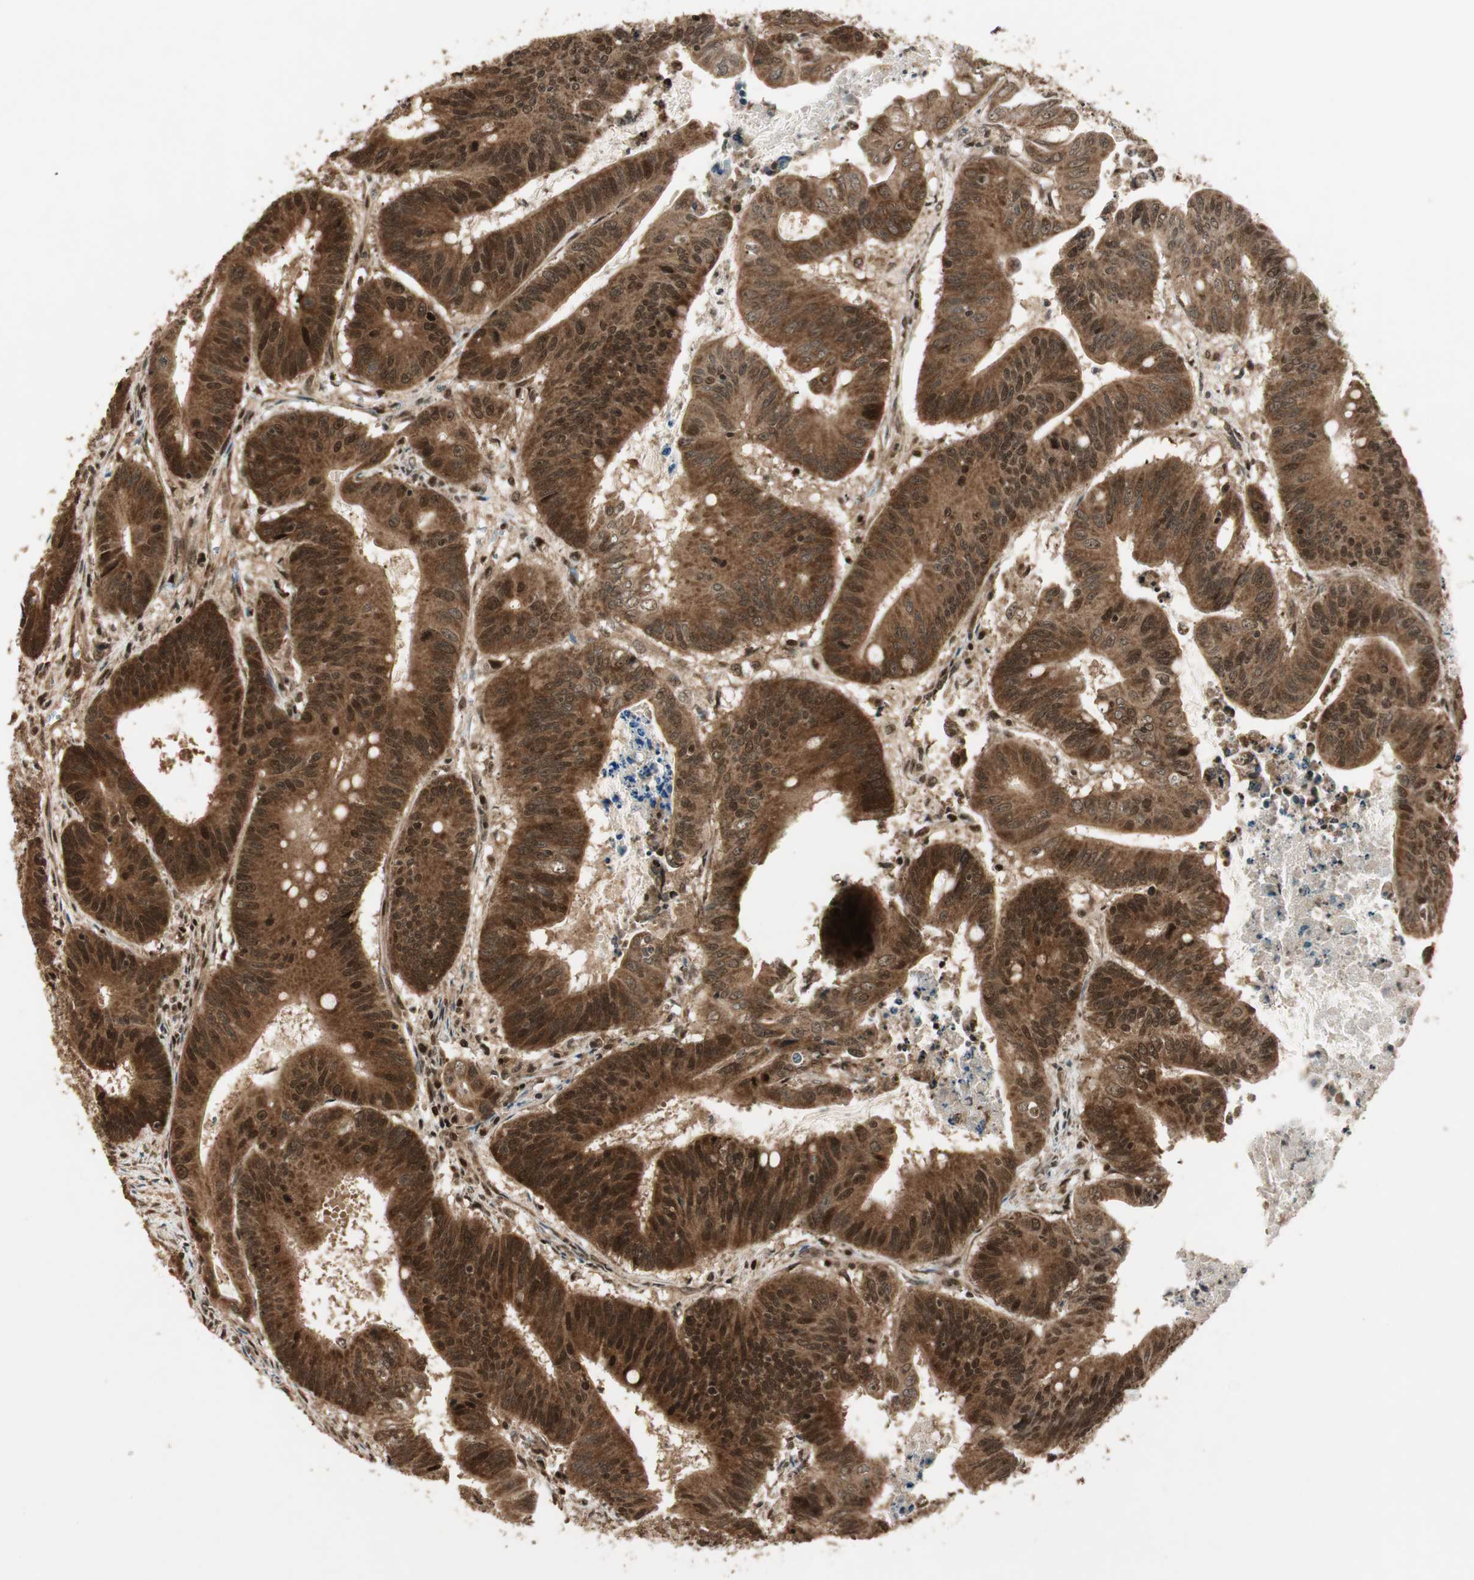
{"staining": {"intensity": "strong", "quantity": ">75%", "location": "cytoplasmic/membranous,nuclear"}, "tissue": "colorectal cancer", "cell_type": "Tumor cells", "image_type": "cancer", "snomed": [{"axis": "morphology", "description": "Adenocarcinoma, NOS"}, {"axis": "topography", "description": "Colon"}], "caption": "Colorectal adenocarcinoma stained with DAB immunohistochemistry (IHC) exhibits high levels of strong cytoplasmic/membranous and nuclear expression in approximately >75% of tumor cells.", "gene": "RPA3", "patient": {"sex": "male", "age": 45}}